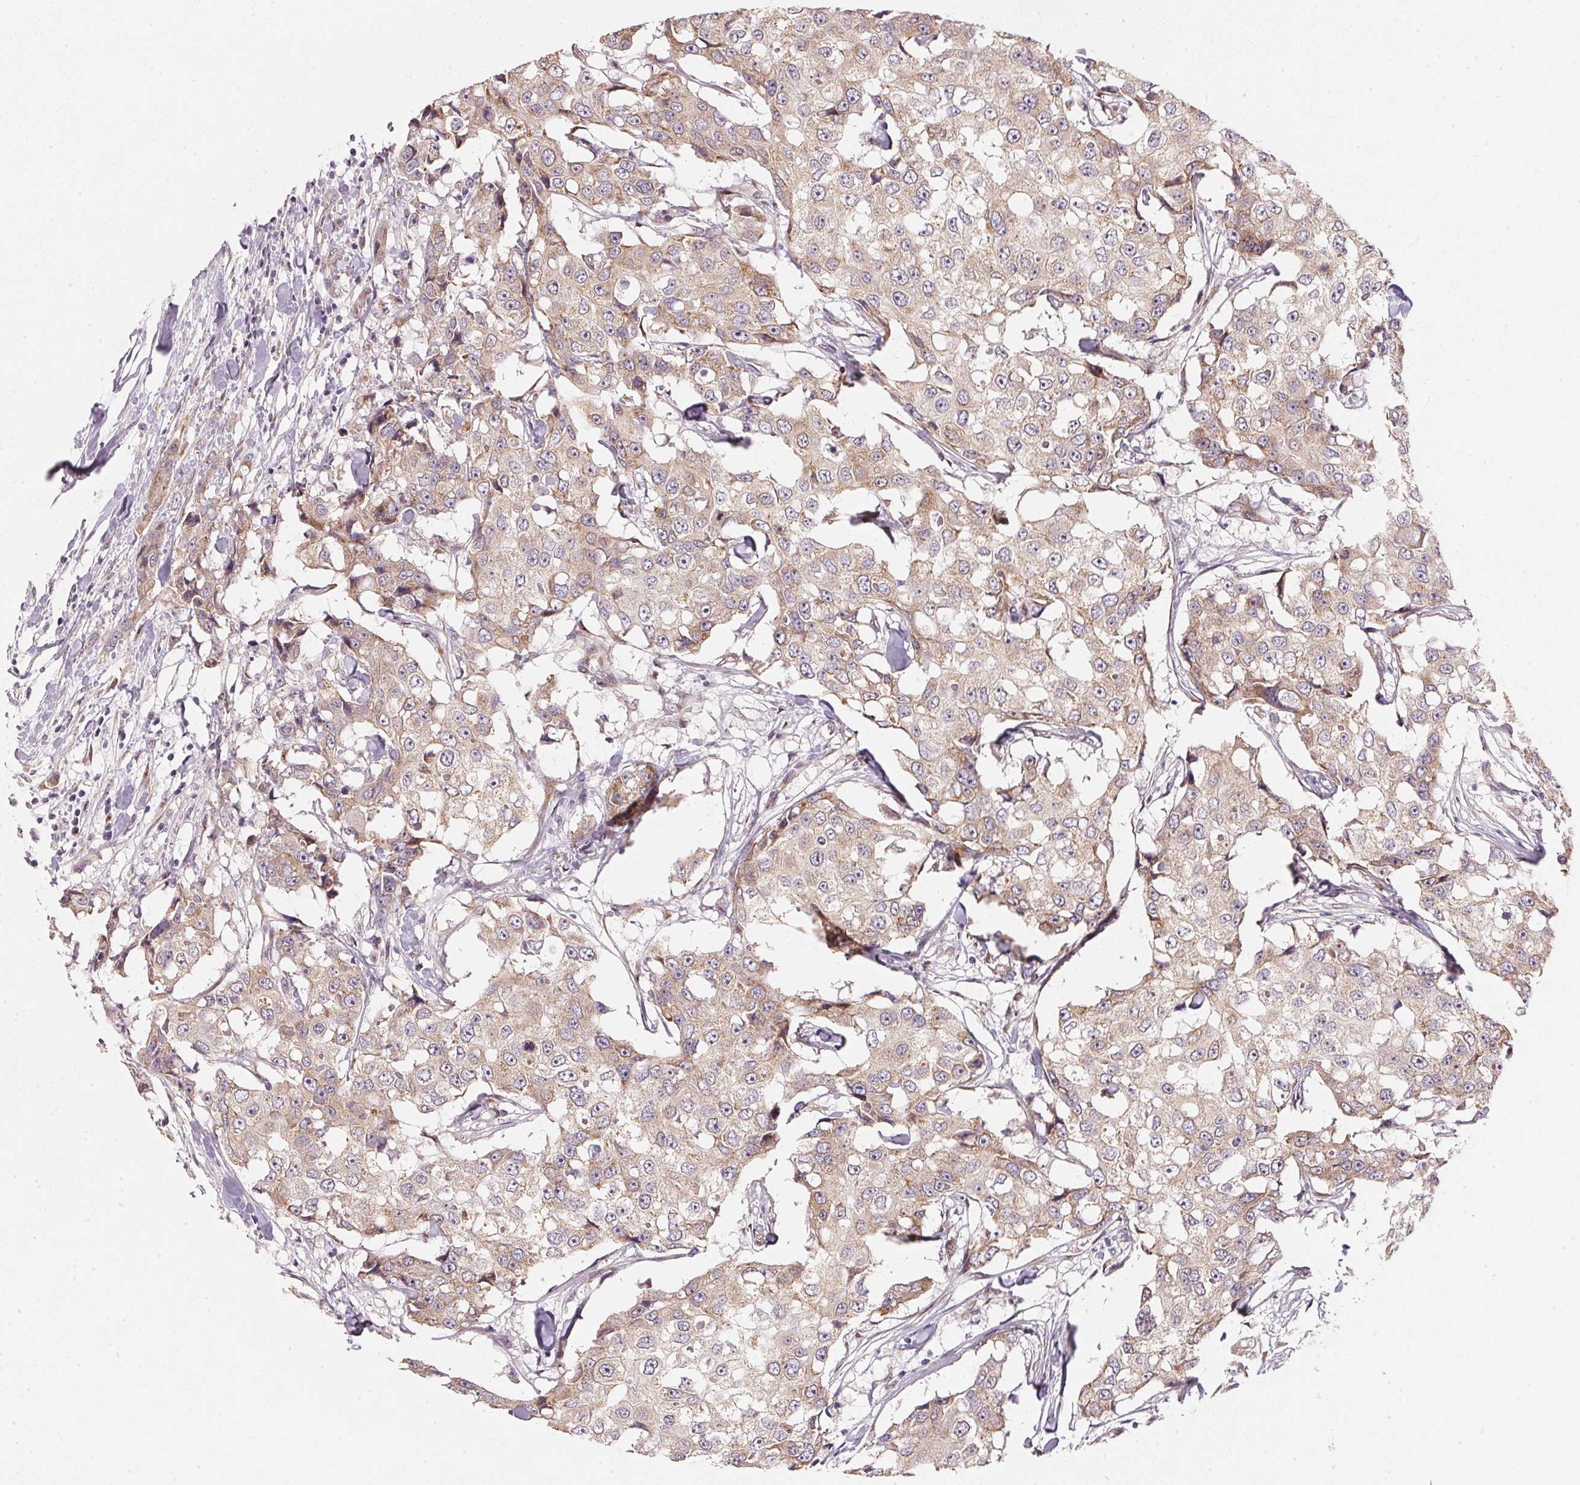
{"staining": {"intensity": "weak", "quantity": "25%-75%", "location": "cytoplasmic/membranous"}, "tissue": "breast cancer", "cell_type": "Tumor cells", "image_type": "cancer", "snomed": [{"axis": "morphology", "description": "Duct carcinoma"}, {"axis": "topography", "description": "Breast"}], "caption": "Tumor cells show weak cytoplasmic/membranous positivity in about 25%-75% of cells in breast cancer (infiltrating ductal carcinoma).", "gene": "EI24", "patient": {"sex": "female", "age": 27}}